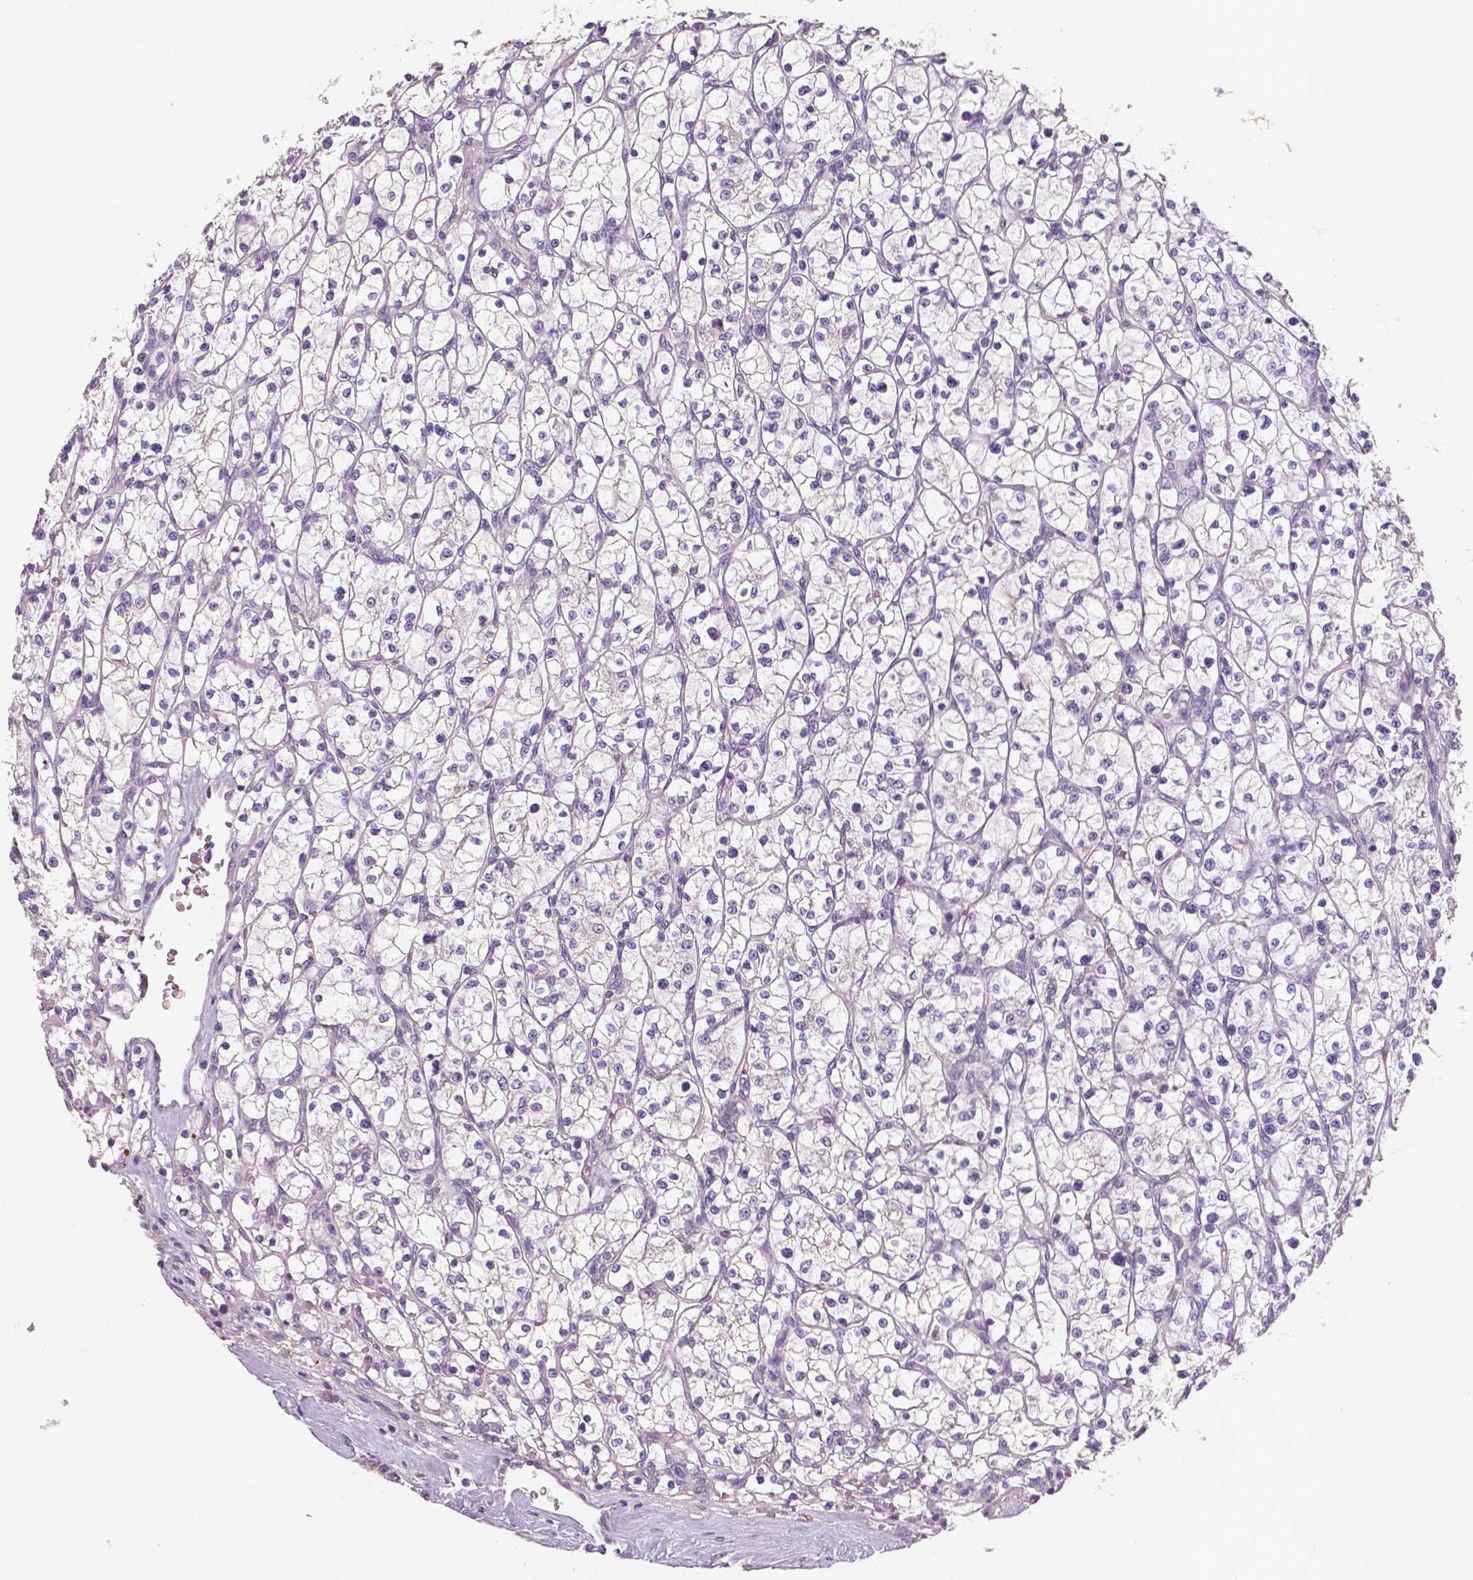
{"staining": {"intensity": "negative", "quantity": "none", "location": "none"}, "tissue": "renal cancer", "cell_type": "Tumor cells", "image_type": "cancer", "snomed": [{"axis": "morphology", "description": "Adenocarcinoma, NOS"}, {"axis": "topography", "description": "Kidney"}], "caption": "Tumor cells are negative for brown protein staining in renal adenocarcinoma.", "gene": "LSM14B", "patient": {"sex": "female", "age": 64}}